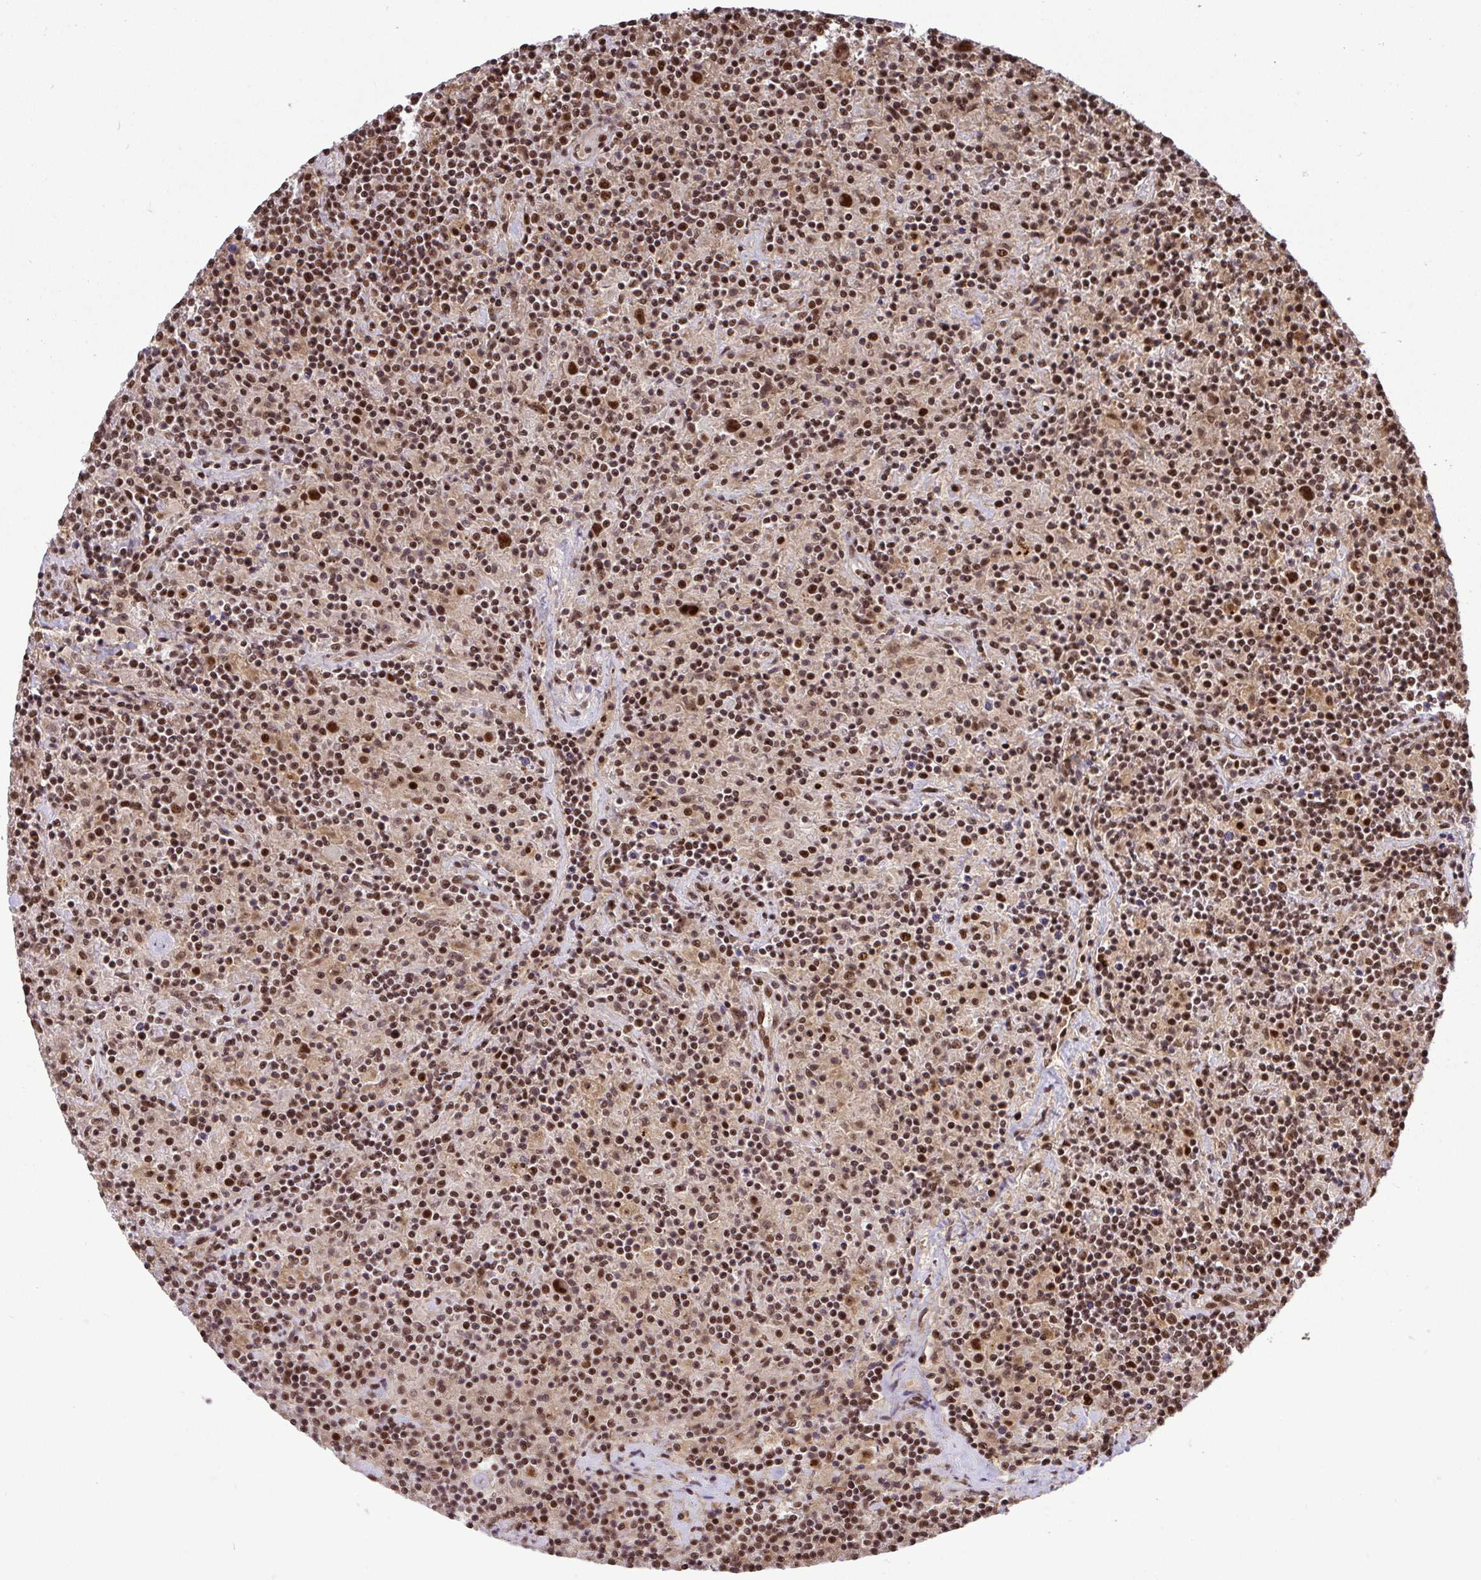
{"staining": {"intensity": "strong", "quantity": ">75%", "location": "nuclear"}, "tissue": "lymphoma", "cell_type": "Tumor cells", "image_type": "cancer", "snomed": [{"axis": "morphology", "description": "Hodgkin's disease, NOS"}, {"axis": "topography", "description": "Lymph node"}], "caption": "IHC (DAB (3,3'-diaminobenzidine)) staining of Hodgkin's disease shows strong nuclear protein positivity in about >75% of tumor cells.", "gene": "U2AF1", "patient": {"sex": "male", "age": 70}}